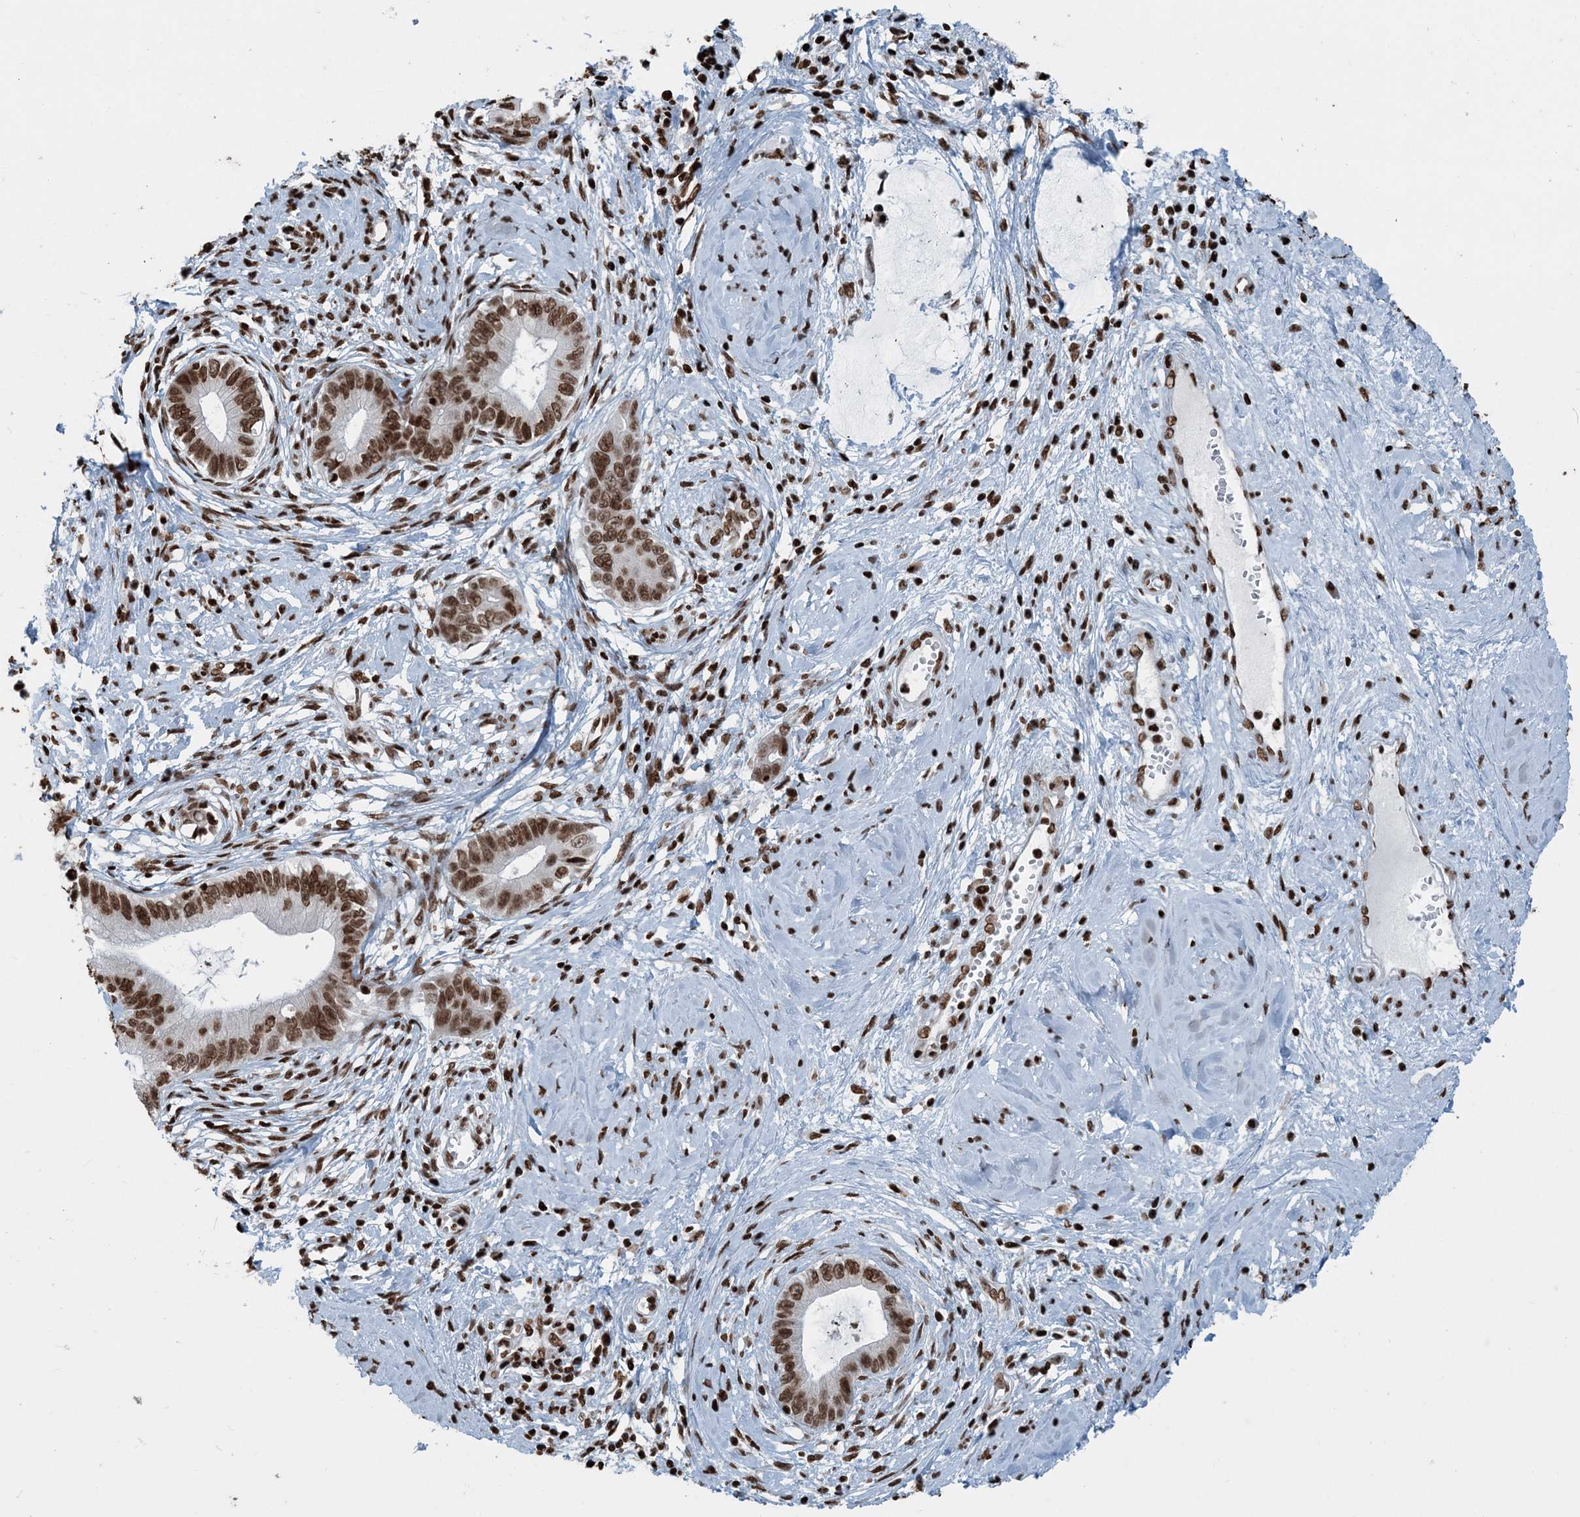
{"staining": {"intensity": "moderate", "quantity": ">75%", "location": "nuclear"}, "tissue": "cervical cancer", "cell_type": "Tumor cells", "image_type": "cancer", "snomed": [{"axis": "morphology", "description": "Adenocarcinoma, NOS"}, {"axis": "topography", "description": "Cervix"}], "caption": "Protein positivity by immunohistochemistry (IHC) shows moderate nuclear positivity in approximately >75% of tumor cells in cervical cancer (adenocarcinoma).", "gene": "H3-3B", "patient": {"sex": "female", "age": 44}}